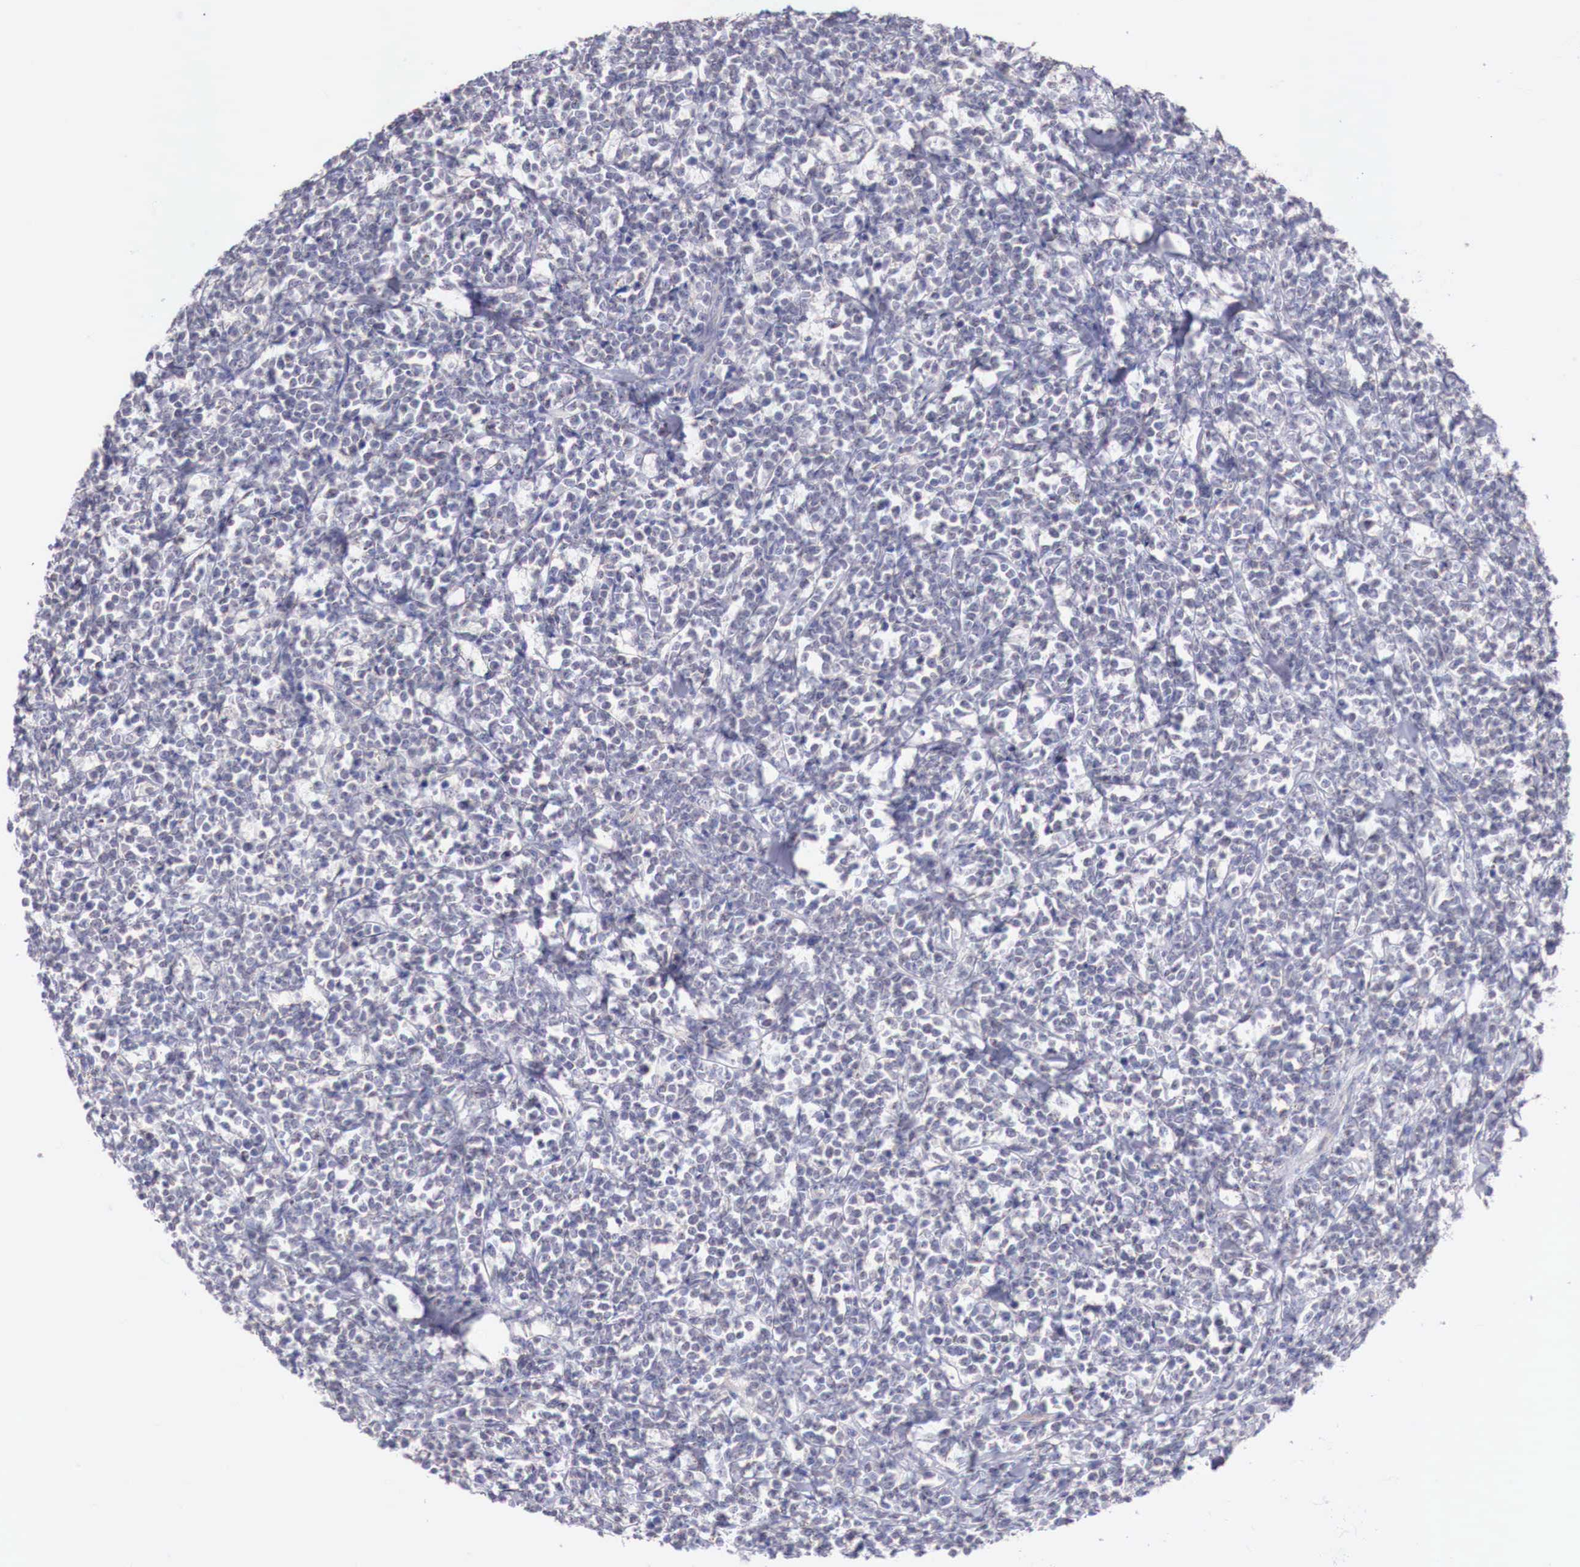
{"staining": {"intensity": "negative", "quantity": "none", "location": "none"}, "tissue": "lymphoma", "cell_type": "Tumor cells", "image_type": "cancer", "snomed": [{"axis": "morphology", "description": "Malignant lymphoma, non-Hodgkin's type, High grade"}, {"axis": "topography", "description": "Small intestine"}, {"axis": "topography", "description": "Colon"}], "caption": "DAB (3,3'-diaminobenzidine) immunohistochemical staining of lymphoma shows no significant positivity in tumor cells.", "gene": "TRIM13", "patient": {"sex": "male", "age": 8}}